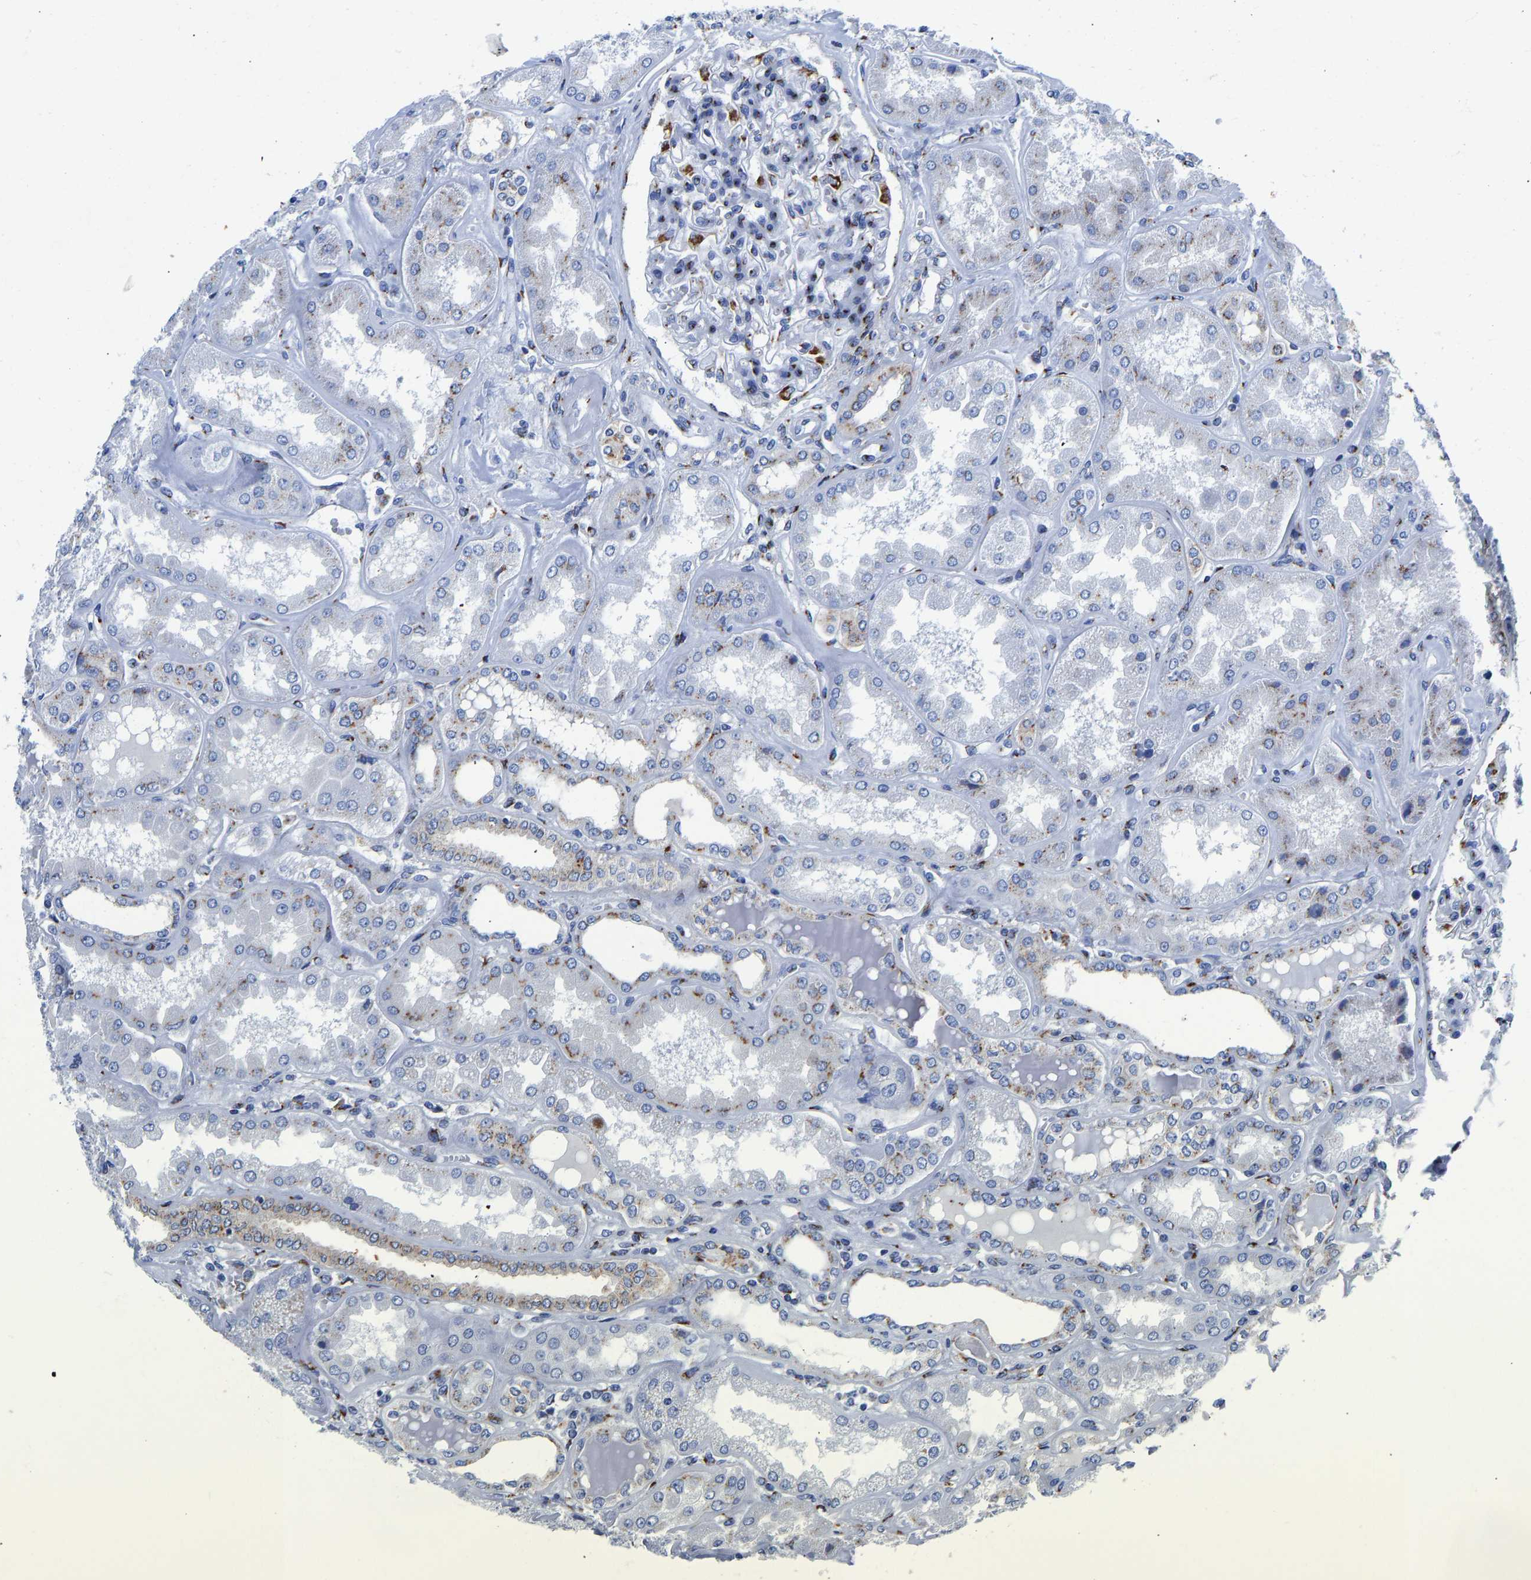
{"staining": {"intensity": "moderate", "quantity": ">75%", "location": "cytoplasmic/membranous"}, "tissue": "kidney", "cell_type": "Cells in glomeruli", "image_type": "normal", "snomed": [{"axis": "morphology", "description": "Normal tissue, NOS"}, {"axis": "topography", "description": "Kidney"}], "caption": "Protein analysis of unremarkable kidney shows moderate cytoplasmic/membranous positivity in approximately >75% of cells in glomeruli.", "gene": "TMEM87A", "patient": {"sex": "female", "age": 56}}